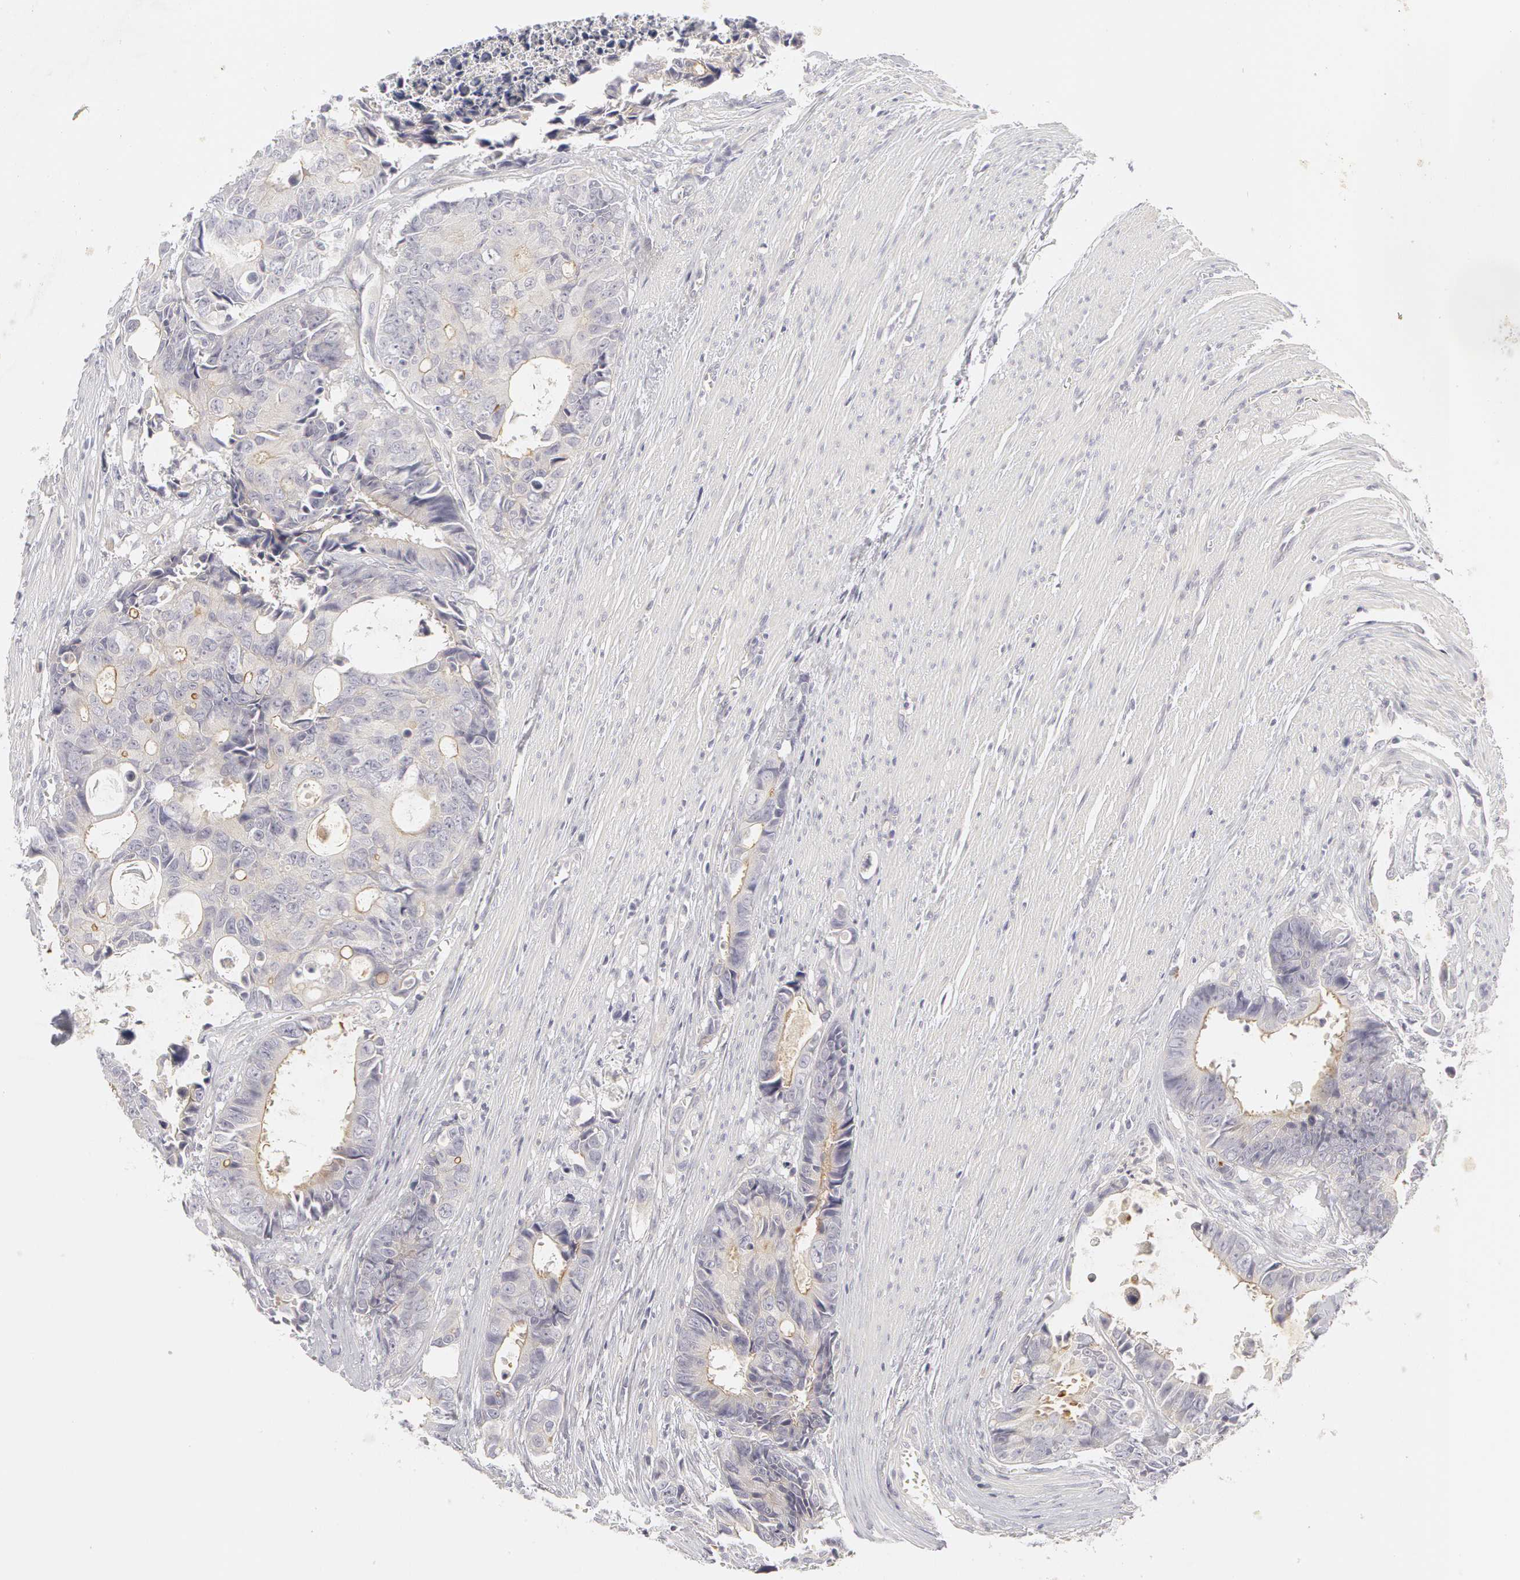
{"staining": {"intensity": "weak", "quantity": "25%-75%", "location": "cytoplasmic/membranous"}, "tissue": "colorectal cancer", "cell_type": "Tumor cells", "image_type": "cancer", "snomed": [{"axis": "morphology", "description": "Adenocarcinoma, NOS"}, {"axis": "topography", "description": "Rectum"}], "caption": "This micrograph shows IHC staining of adenocarcinoma (colorectal), with low weak cytoplasmic/membranous staining in about 25%-75% of tumor cells.", "gene": "ABCB1", "patient": {"sex": "female", "age": 98}}